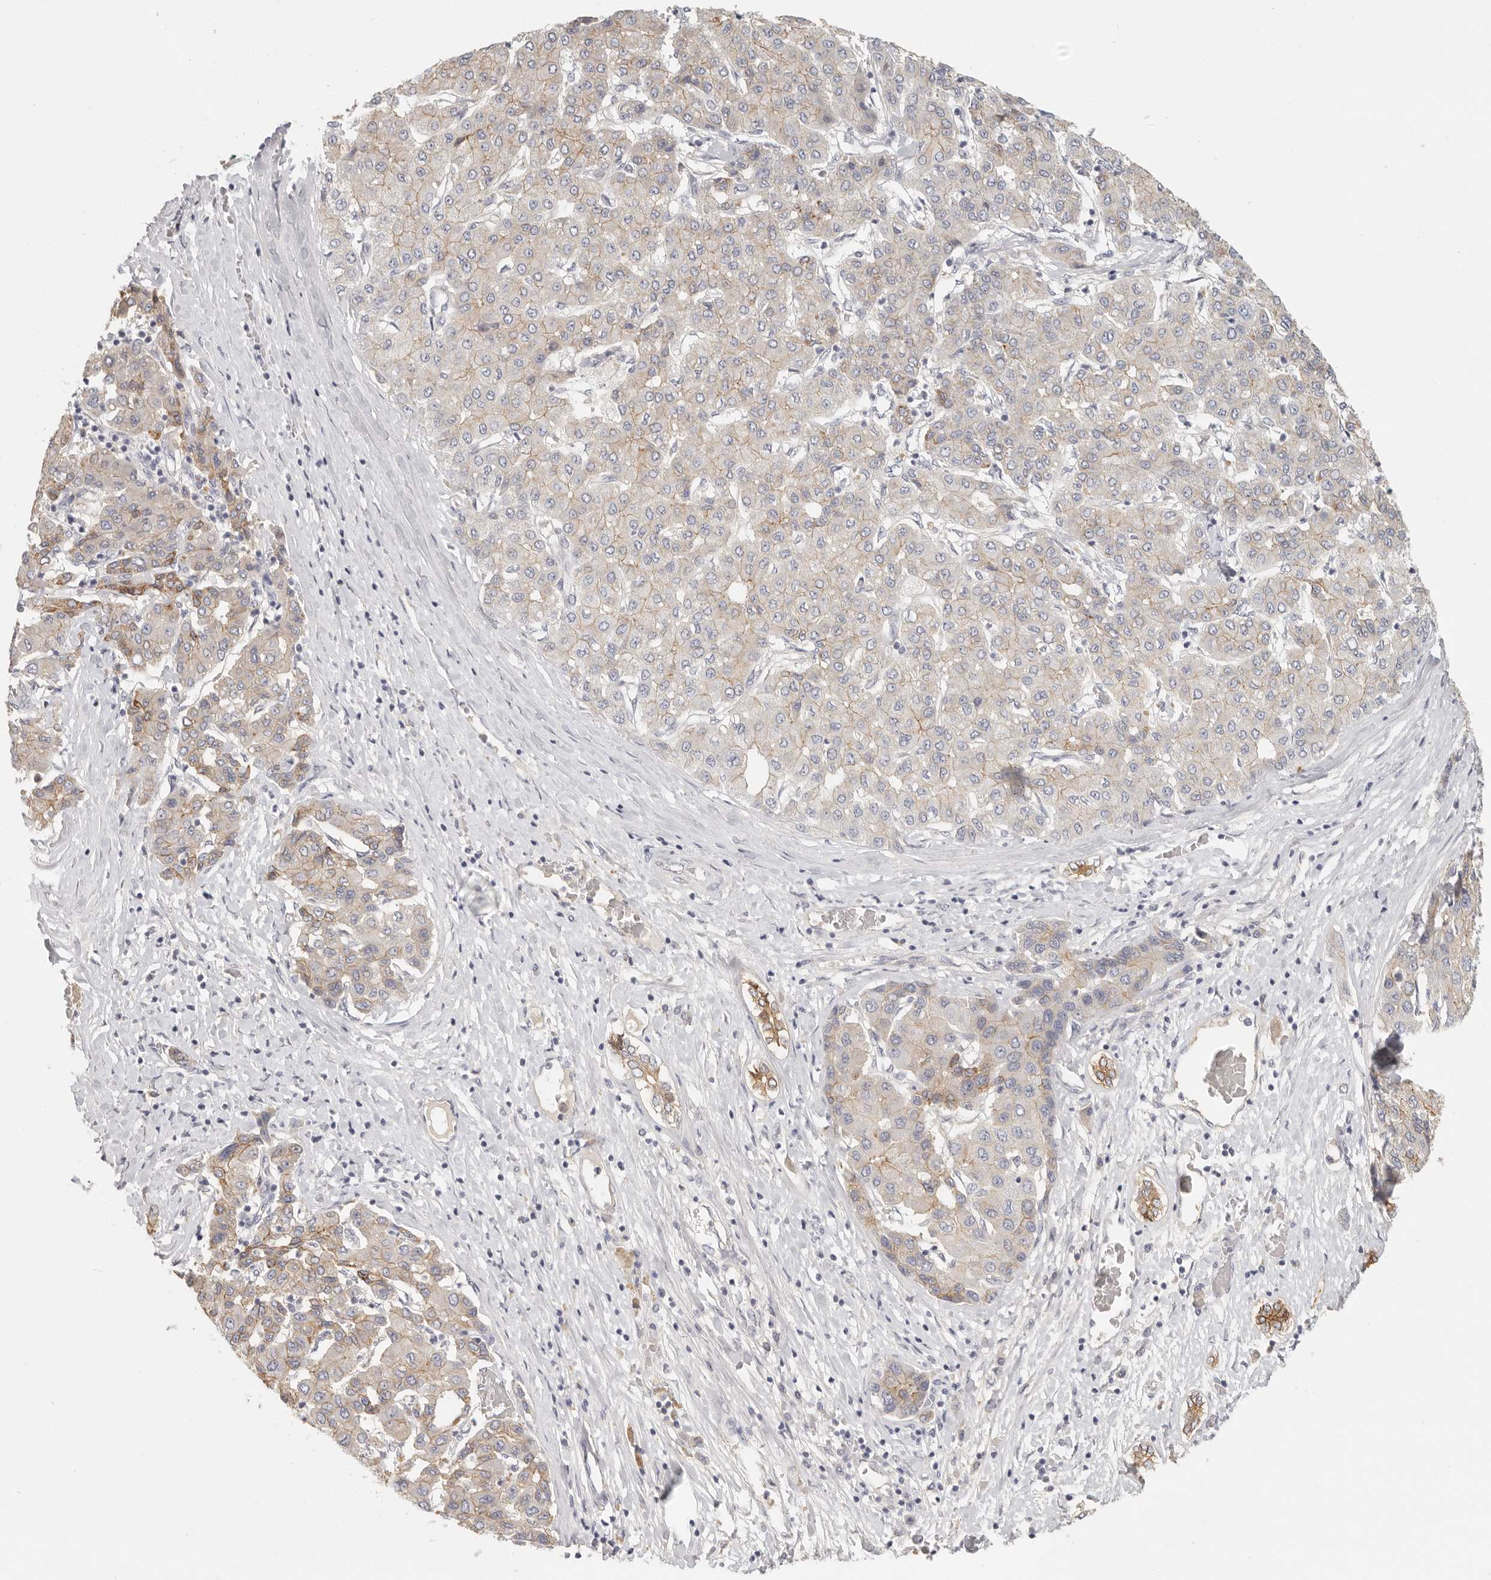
{"staining": {"intensity": "weak", "quantity": "25%-75%", "location": "cytoplasmic/membranous"}, "tissue": "liver cancer", "cell_type": "Tumor cells", "image_type": "cancer", "snomed": [{"axis": "morphology", "description": "Carcinoma, Hepatocellular, NOS"}, {"axis": "topography", "description": "Liver"}], "caption": "Protein expression analysis of human hepatocellular carcinoma (liver) reveals weak cytoplasmic/membranous expression in about 25%-75% of tumor cells.", "gene": "ANXA9", "patient": {"sex": "male", "age": 65}}